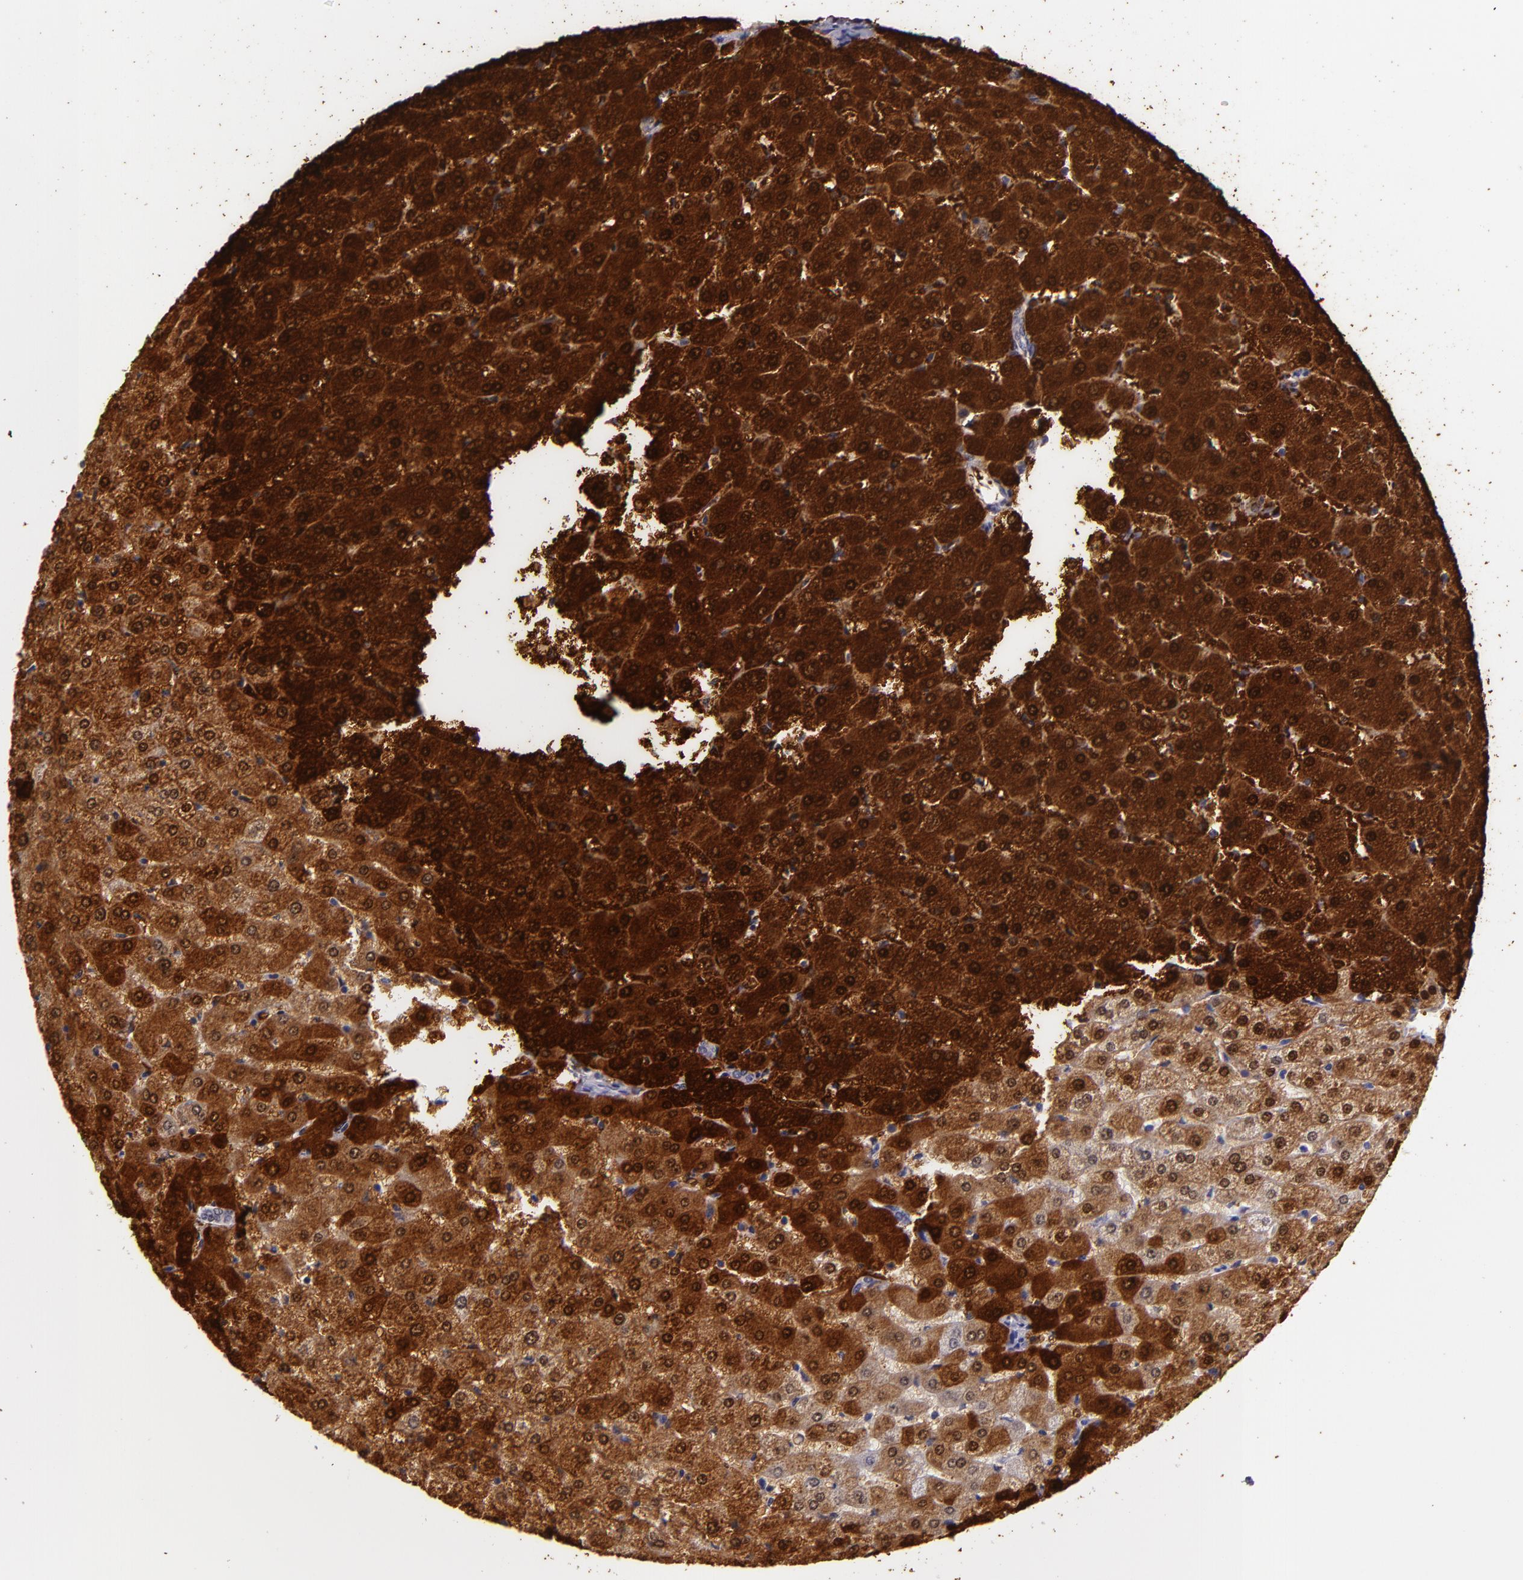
{"staining": {"intensity": "negative", "quantity": "none", "location": "none"}, "tissue": "liver", "cell_type": "Cholangiocytes", "image_type": "normal", "snomed": [{"axis": "morphology", "description": "Normal tissue, NOS"}, {"axis": "morphology", "description": "Fibrosis, NOS"}, {"axis": "topography", "description": "Liver"}], "caption": "Immunohistochemical staining of normal human liver exhibits no significant staining in cholangiocytes. (Brightfield microscopy of DAB IHC at high magnification).", "gene": "MT1A", "patient": {"sex": "female", "age": 29}}